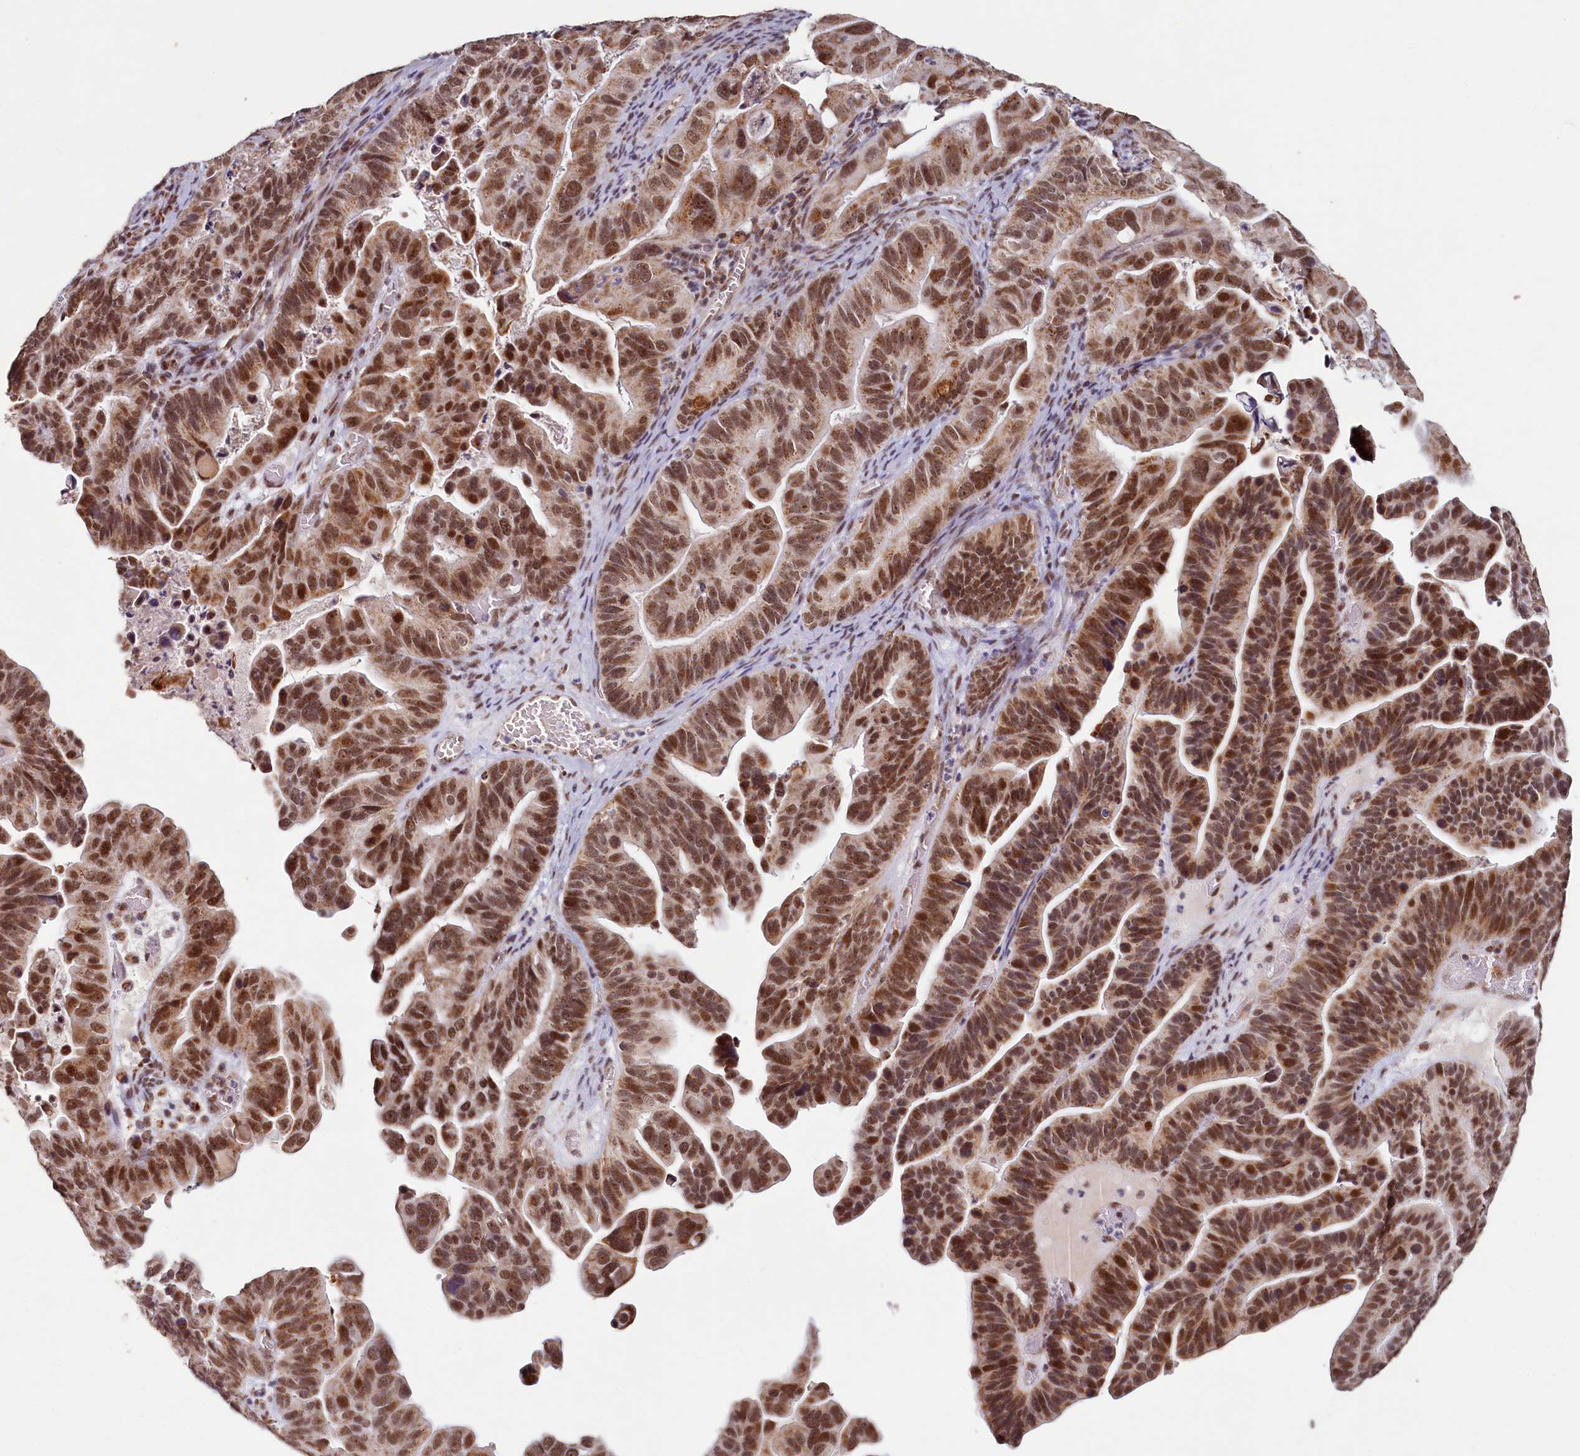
{"staining": {"intensity": "strong", "quantity": ">75%", "location": "nuclear"}, "tissue": "ovarian cancer", "cell_type": "Tumor cells", "image_type": "cancer", "snomed": [{"axis": "morphology", "description": "Cystadenocarcinoma, serous, NOS"}, {"axis": "topography", "description": "Ovary"}], "caption": "Strong nuclear expression is appreciated in approximately >75% of tumor cells in ovarian serous cystadenocarcinoma.", "gene": "PDE6D", "patient": {"sex": "female", "age": 56}}